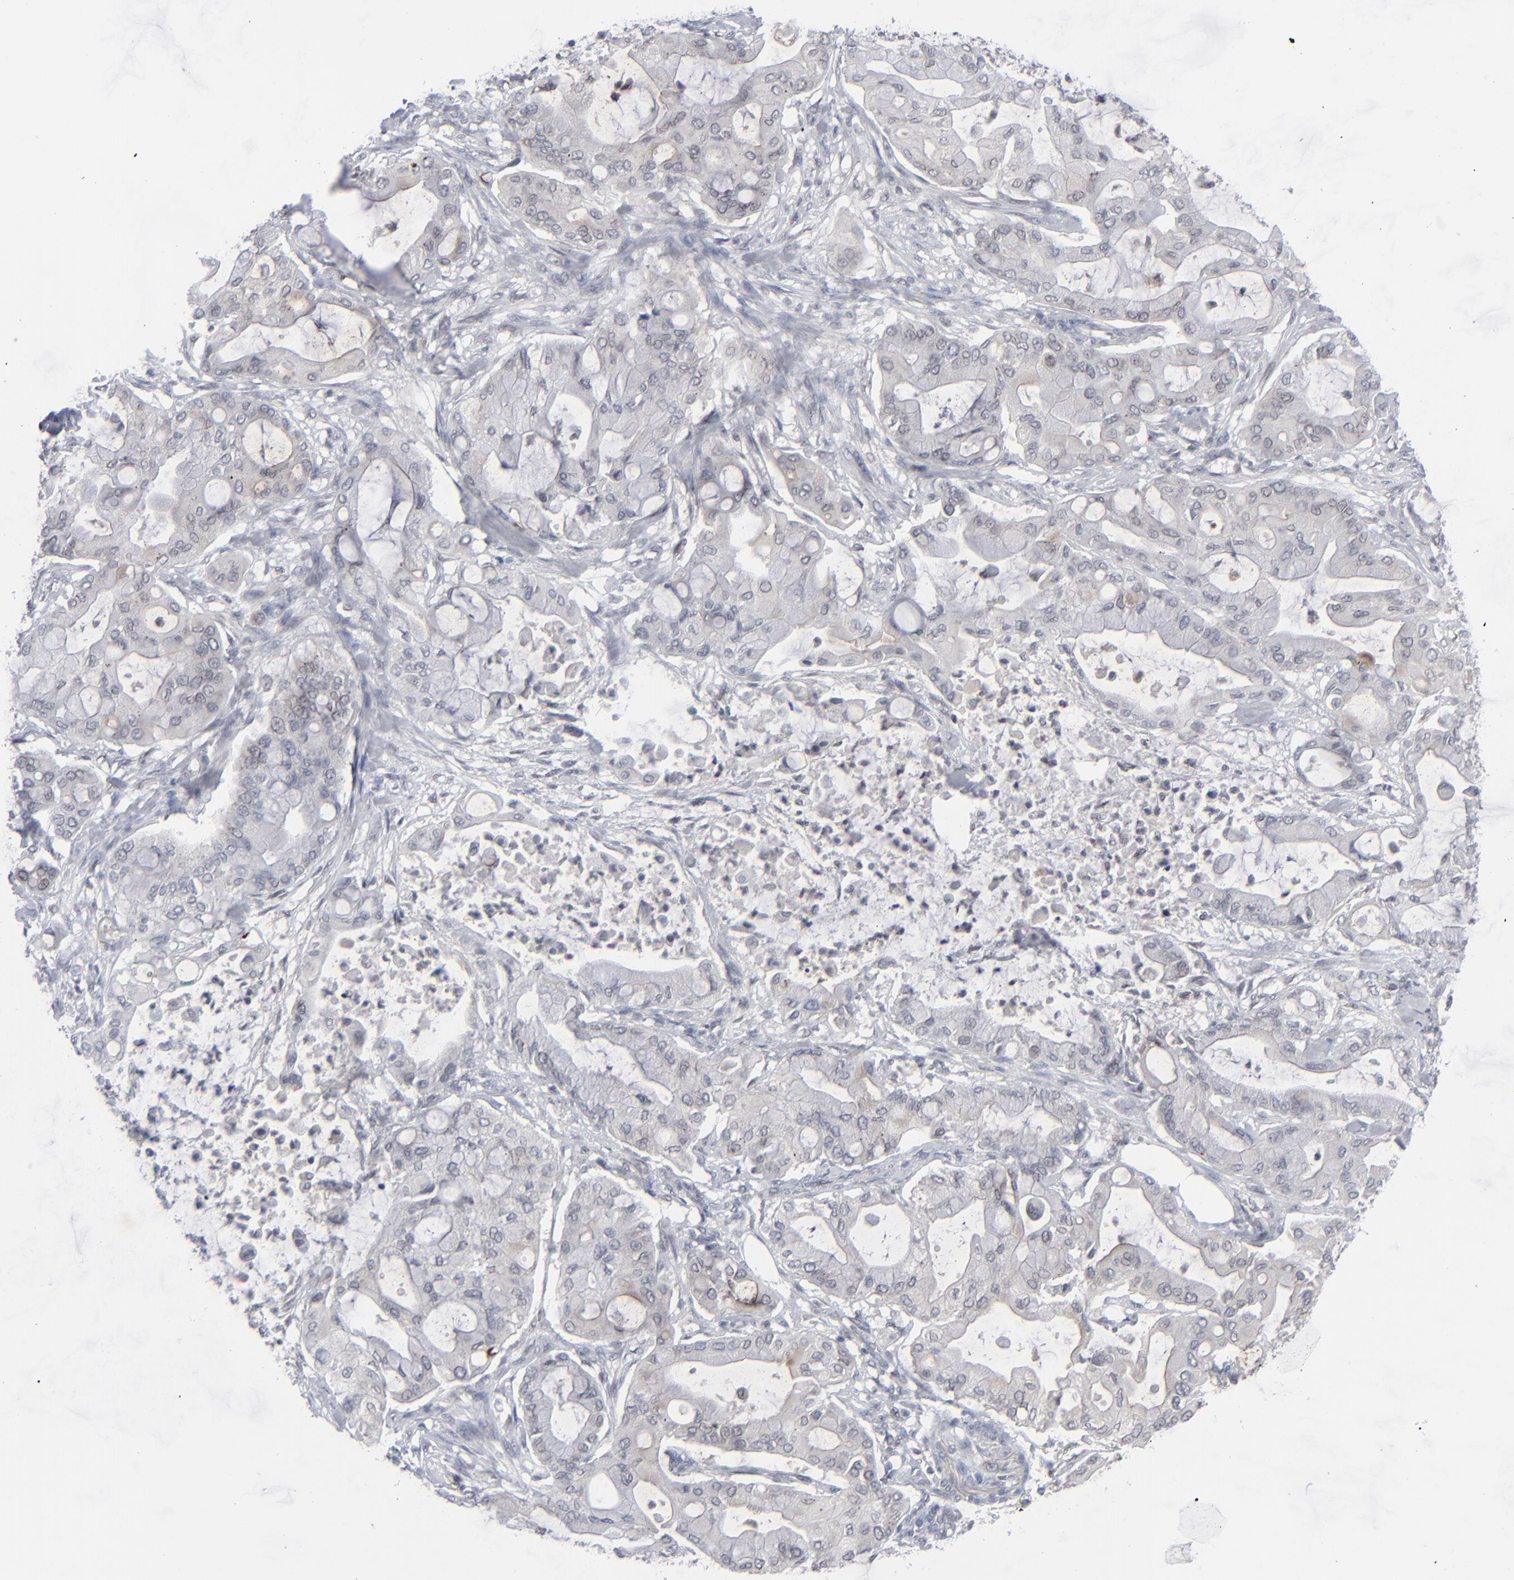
{"staining": {"intensity": "negative", "quantity": "none", "location": "none"}, "tissue": "pancreatic cancer", "cell_type": "Tumor cells", "image_type": "cancer", "snomed": [{"axis": "morphology", "description": "Adenocarcinoma, NOS"}, {"axis": "morphology", "description": "Adenocarcinoma, metastatic, NOS"}, {"axis": "topography", "description": "Lymph node"}, {"axis": "topography", "description": "Pancreas"}, {"axis": "topography", "description": "Duodenum"}], "caption": "Immunohistochemistry of human metastatic adenocarcinoma (pancreatic) shows no expression in tumor cells. (DAB IHC visualized using brightfield microscopy, high magnification).", "gene": "NUP88", "patient": {"sex": "female", "age": 64}}